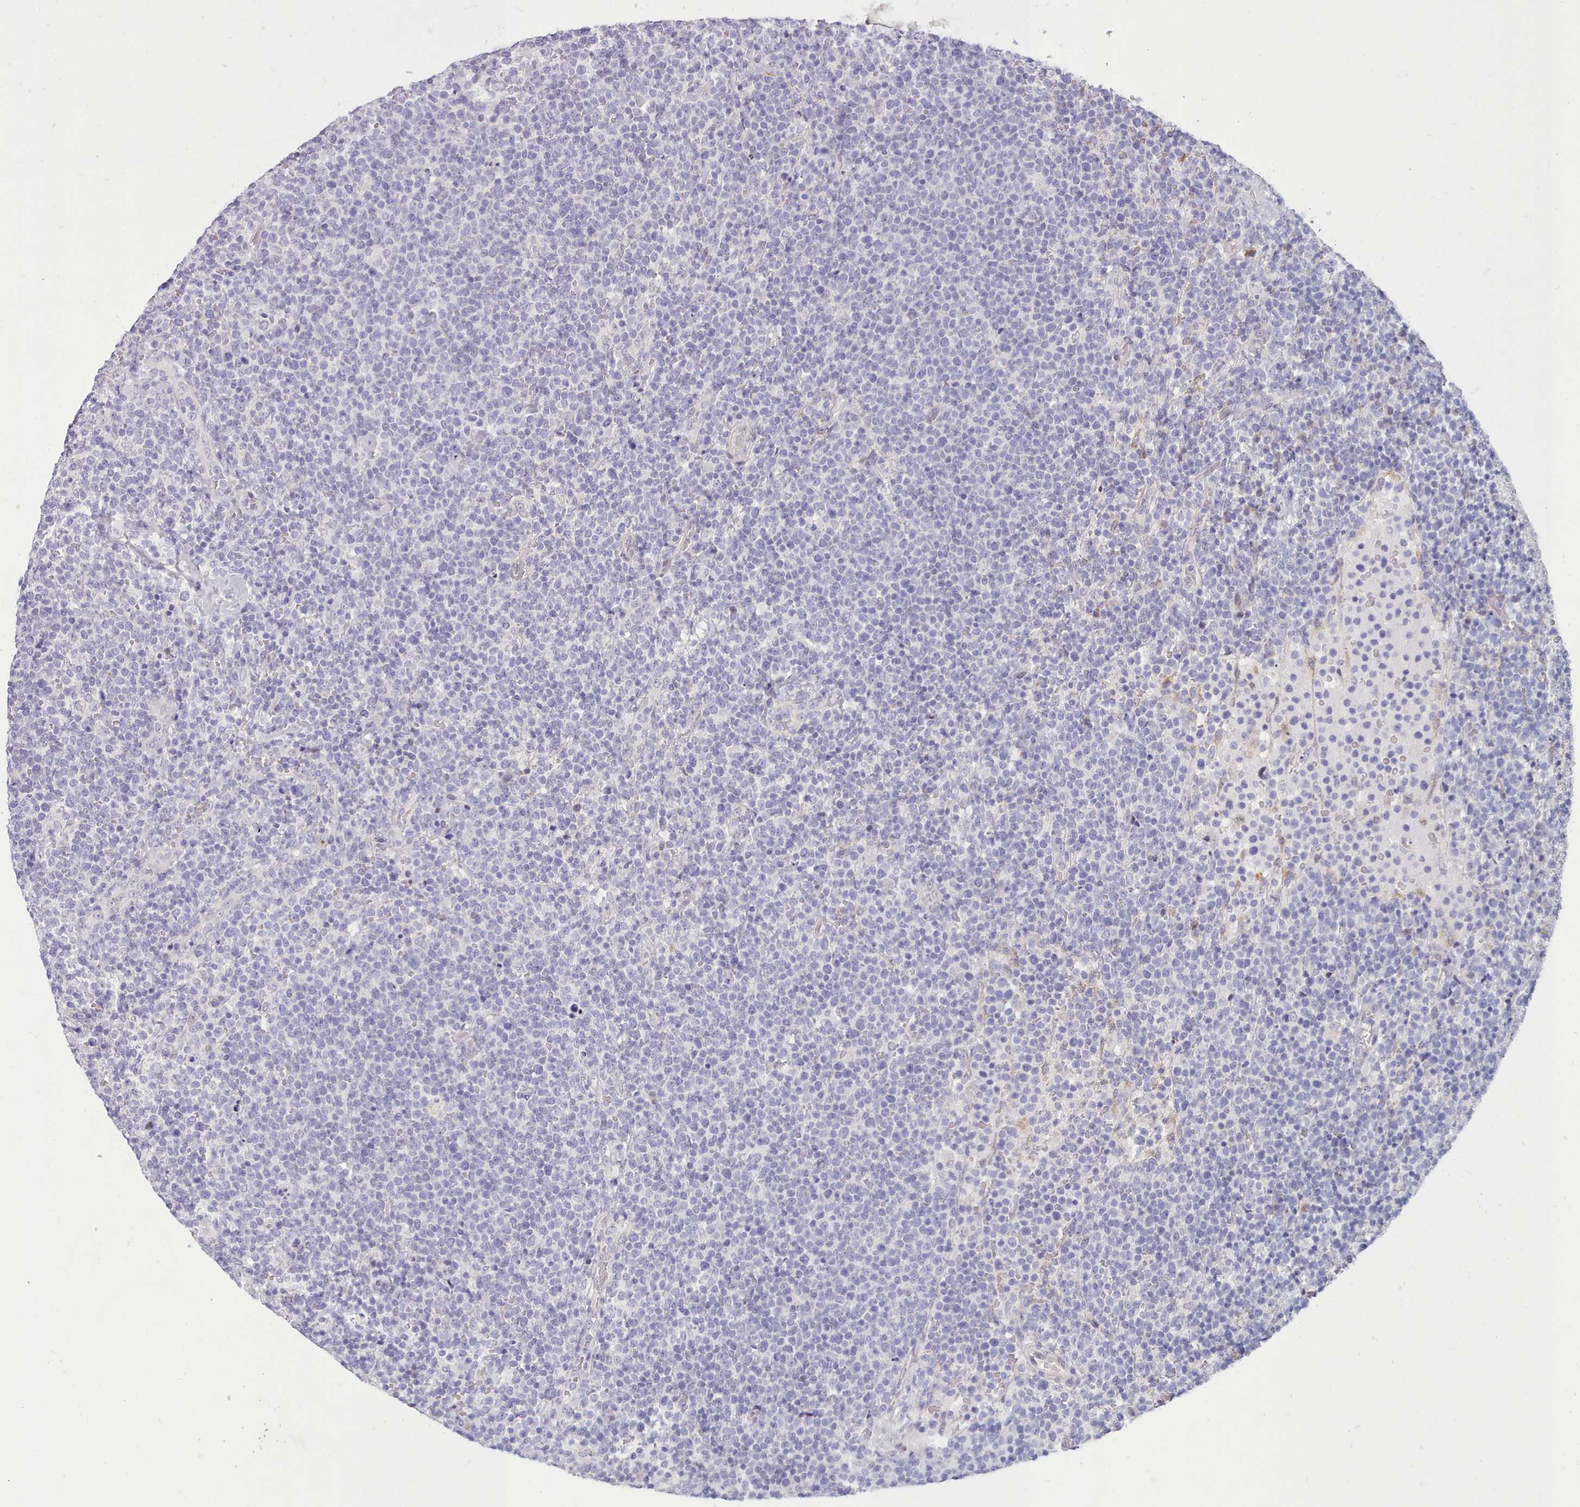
{"staining": {"intensity": "negative", "quantity": "none", "location": "none"}, "tissue": "lymphoma", "cell_type": "Tumor cells", "image_type": "cancer", "snomed": [{"axis": "morphology", "description": "Malignant lymphoma, non-Hodgkin's type, High grade"}, {"axis": "topography", "description": "Lymph node"}], "caption": "An image of lymphoma stained for a protein demonstrates no brown staining in tumor cells. (DAB immunohistochemistry visualized using brightfield microscopy, high magnification).", "gene": "TMEM253", "patient": {"sex": "male", "age": 61}}